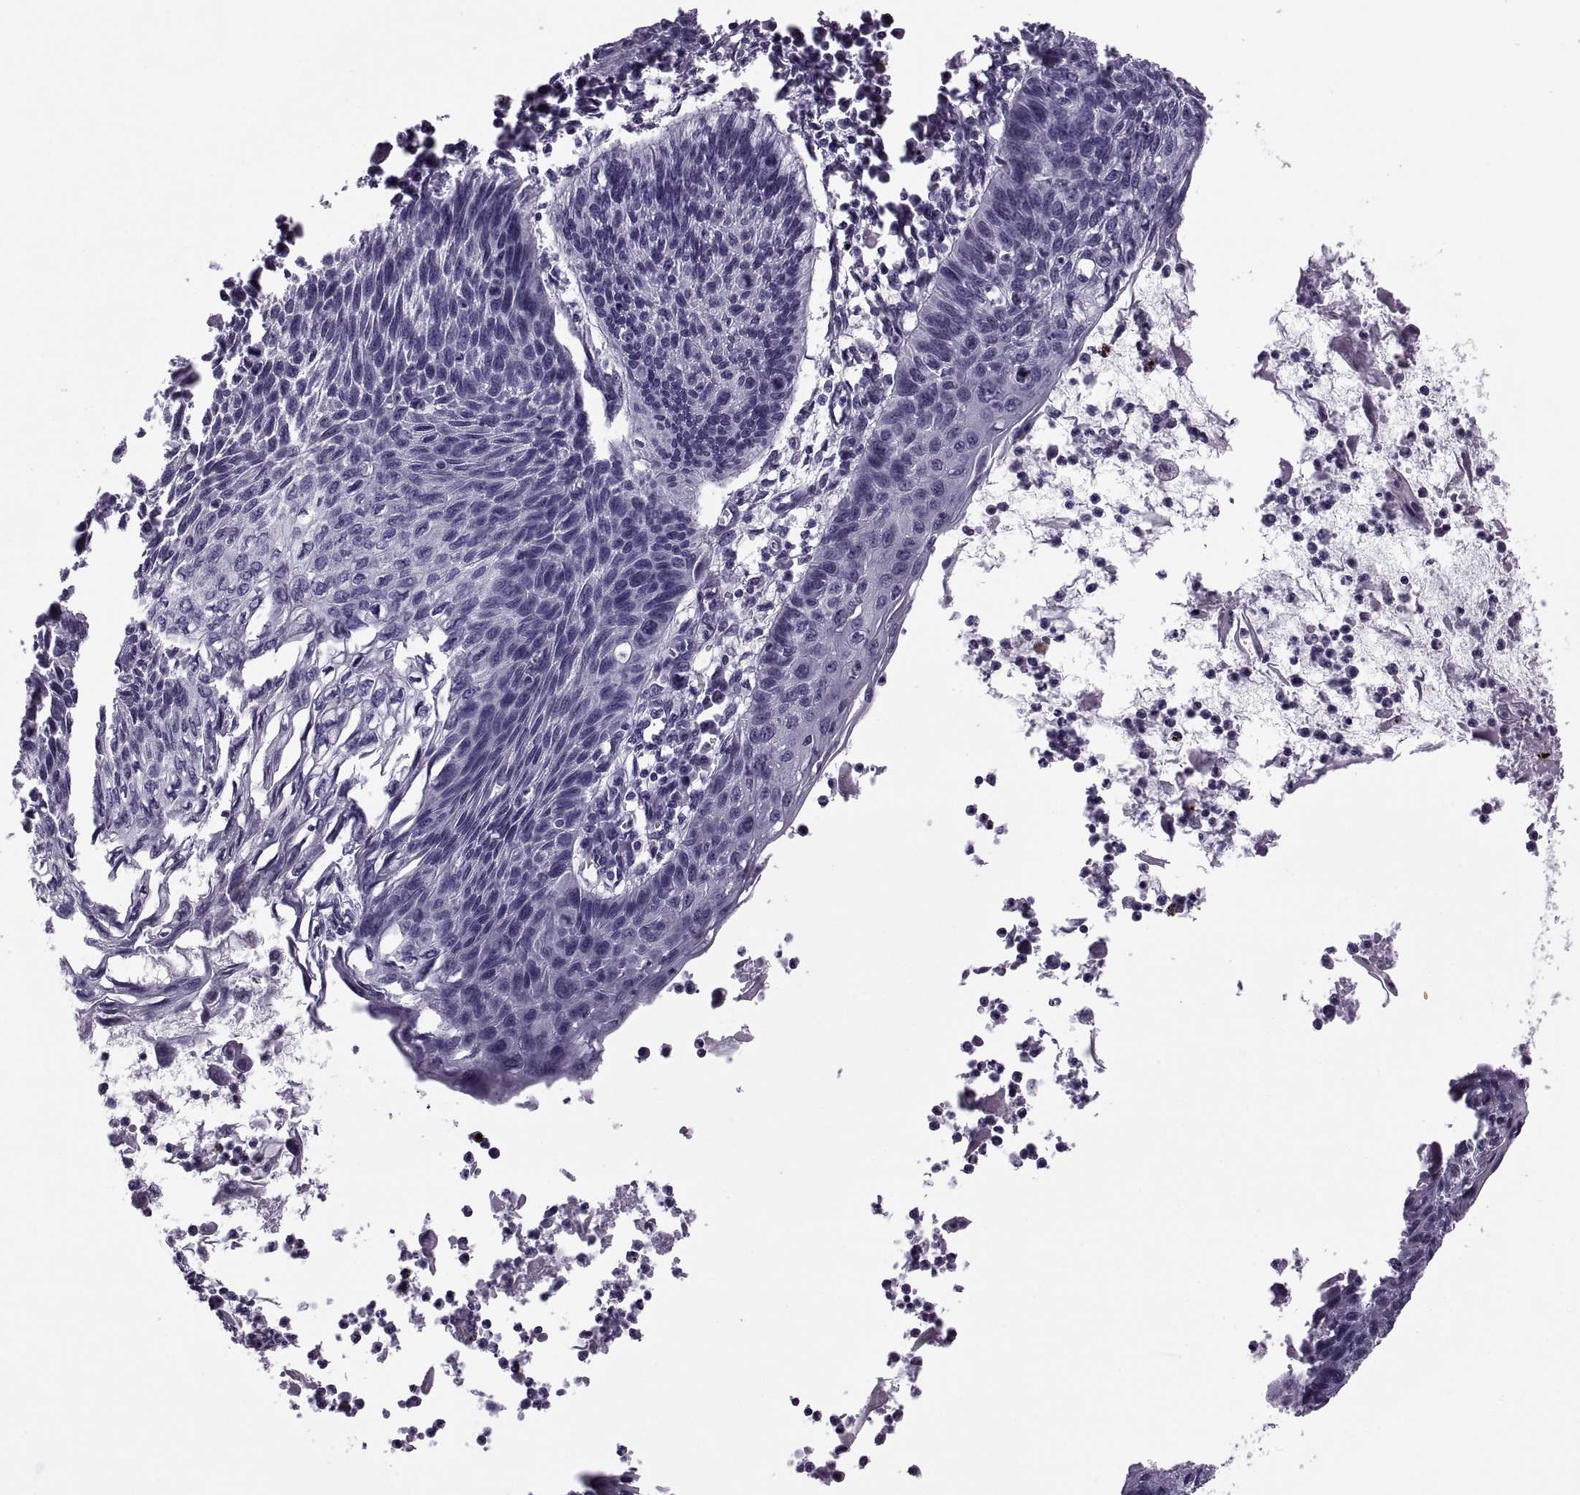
{"staining": {"intensity": "negative", "quantity": "none", "location": "none"}, "tissue": "lung cancer", "cell_type": "Tumor cells", "image_type": "cancer", "snomed": [{"axis": "morphology", "description": "Squamous cell carcinoma, NOS"}, {"axis": "topography", "description": "Lung"}], "caption": "Histopathology image shows no significant protein expression in tumor cells of lung cancer. The staining is performed using DAB brown chromogen with nuclei counter-stained in using hematoxylin.", "gene": "MAGEB1", "patient": {"sex": "male", "age": 78}}